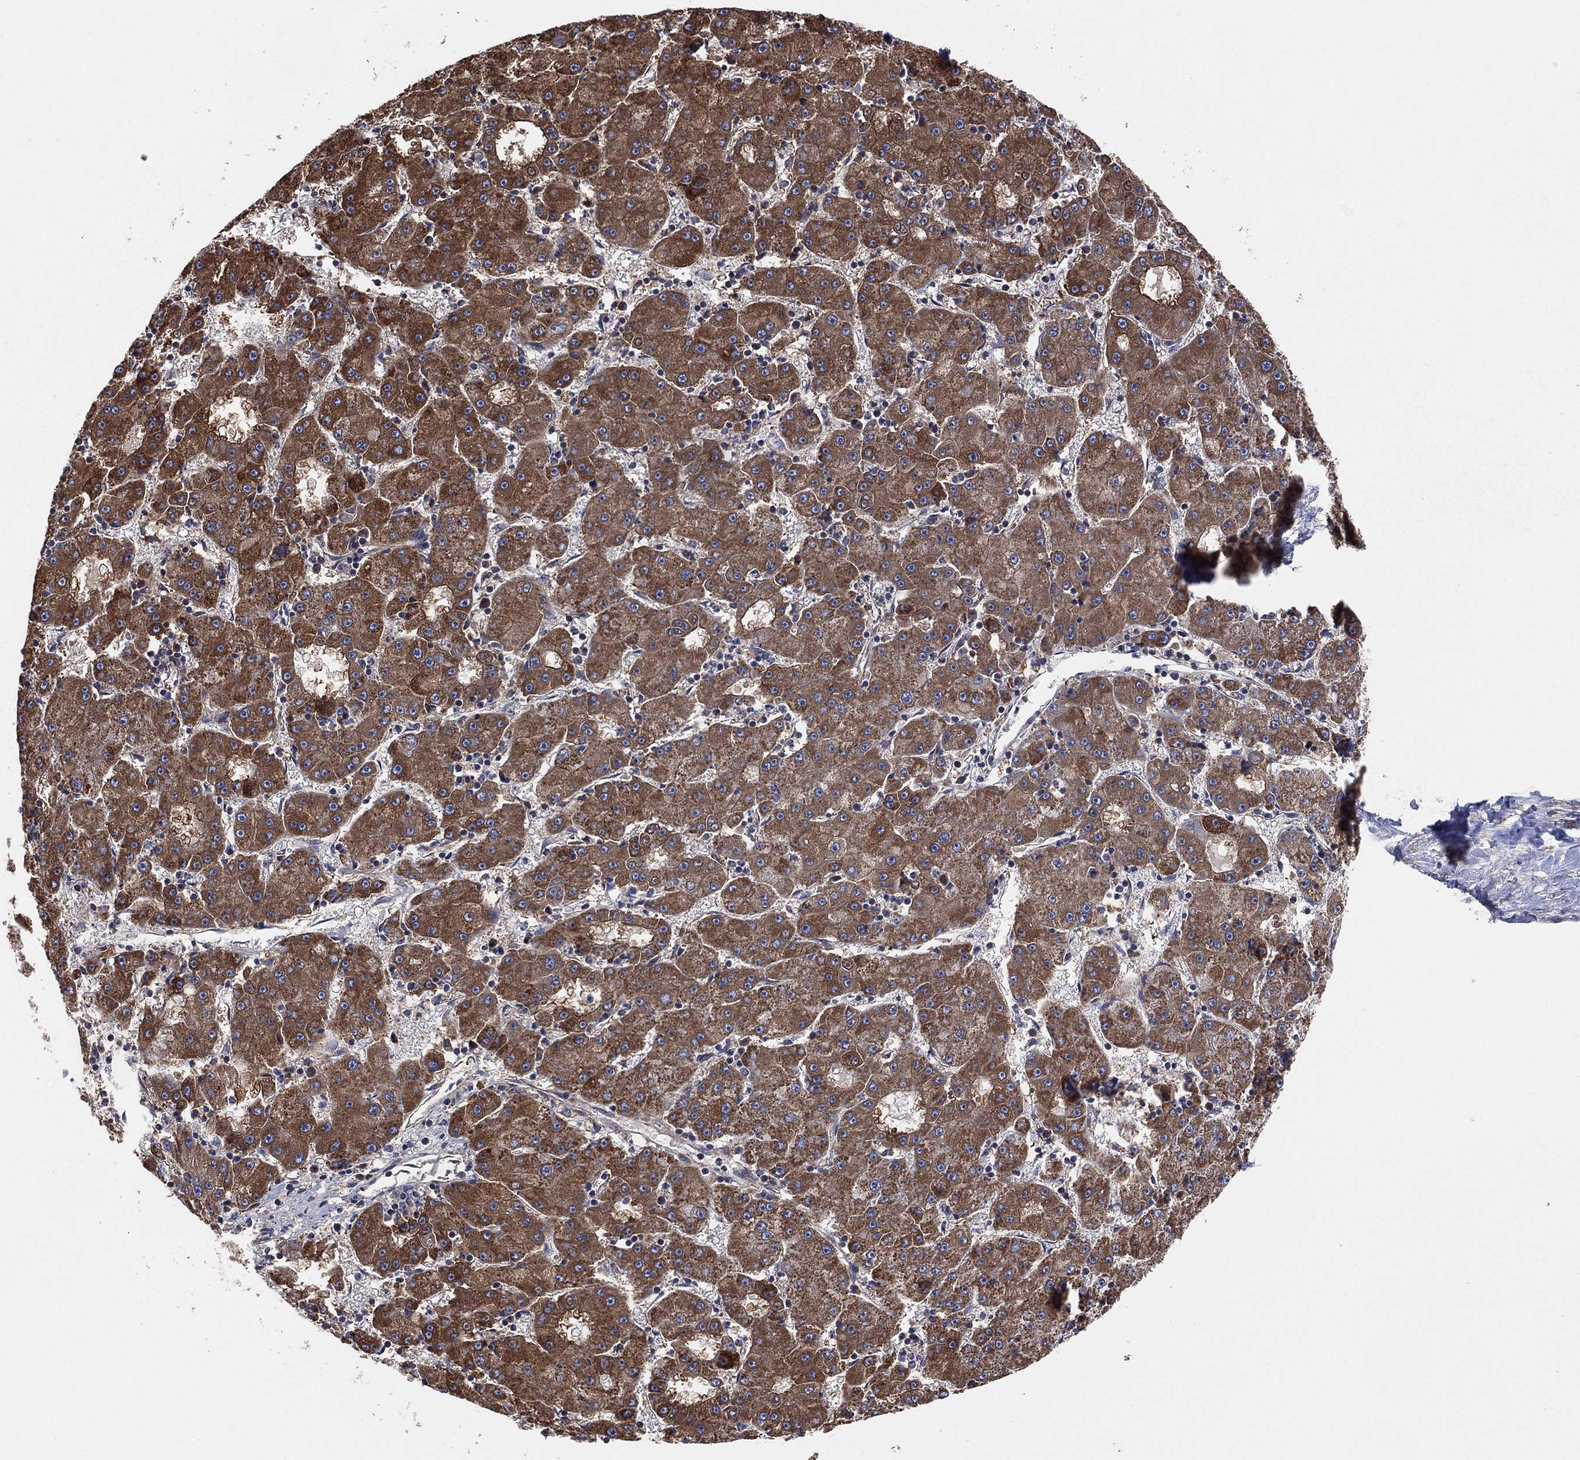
{"staining": {"intensity": "moderate", "quantity": ">75%", "location": "cytoplasmic/membranous"}, "tissue": "liver cancer", "cell_type": "Tumor cells", "image_type": "cancer", "snomed": [{"axis": "morphology", "description": "Carcinoma, Hepatocellular, NOS"}, {"axis": "topography", "description": "Liver"}], "caption": "Immunohistochemistry (IHC) histopathology image of neoplastic tissue: hepatocellular carcinoma (liver) stained using IHC exhibits medium levels of moderate protein expression localized specifically in the cytoplasmic/membranous of tumor cells, appearing as a cytoplasmic/membranous brown color.", "gene": "LIMD1", "patient": {"sex": "male", "age": 73}}